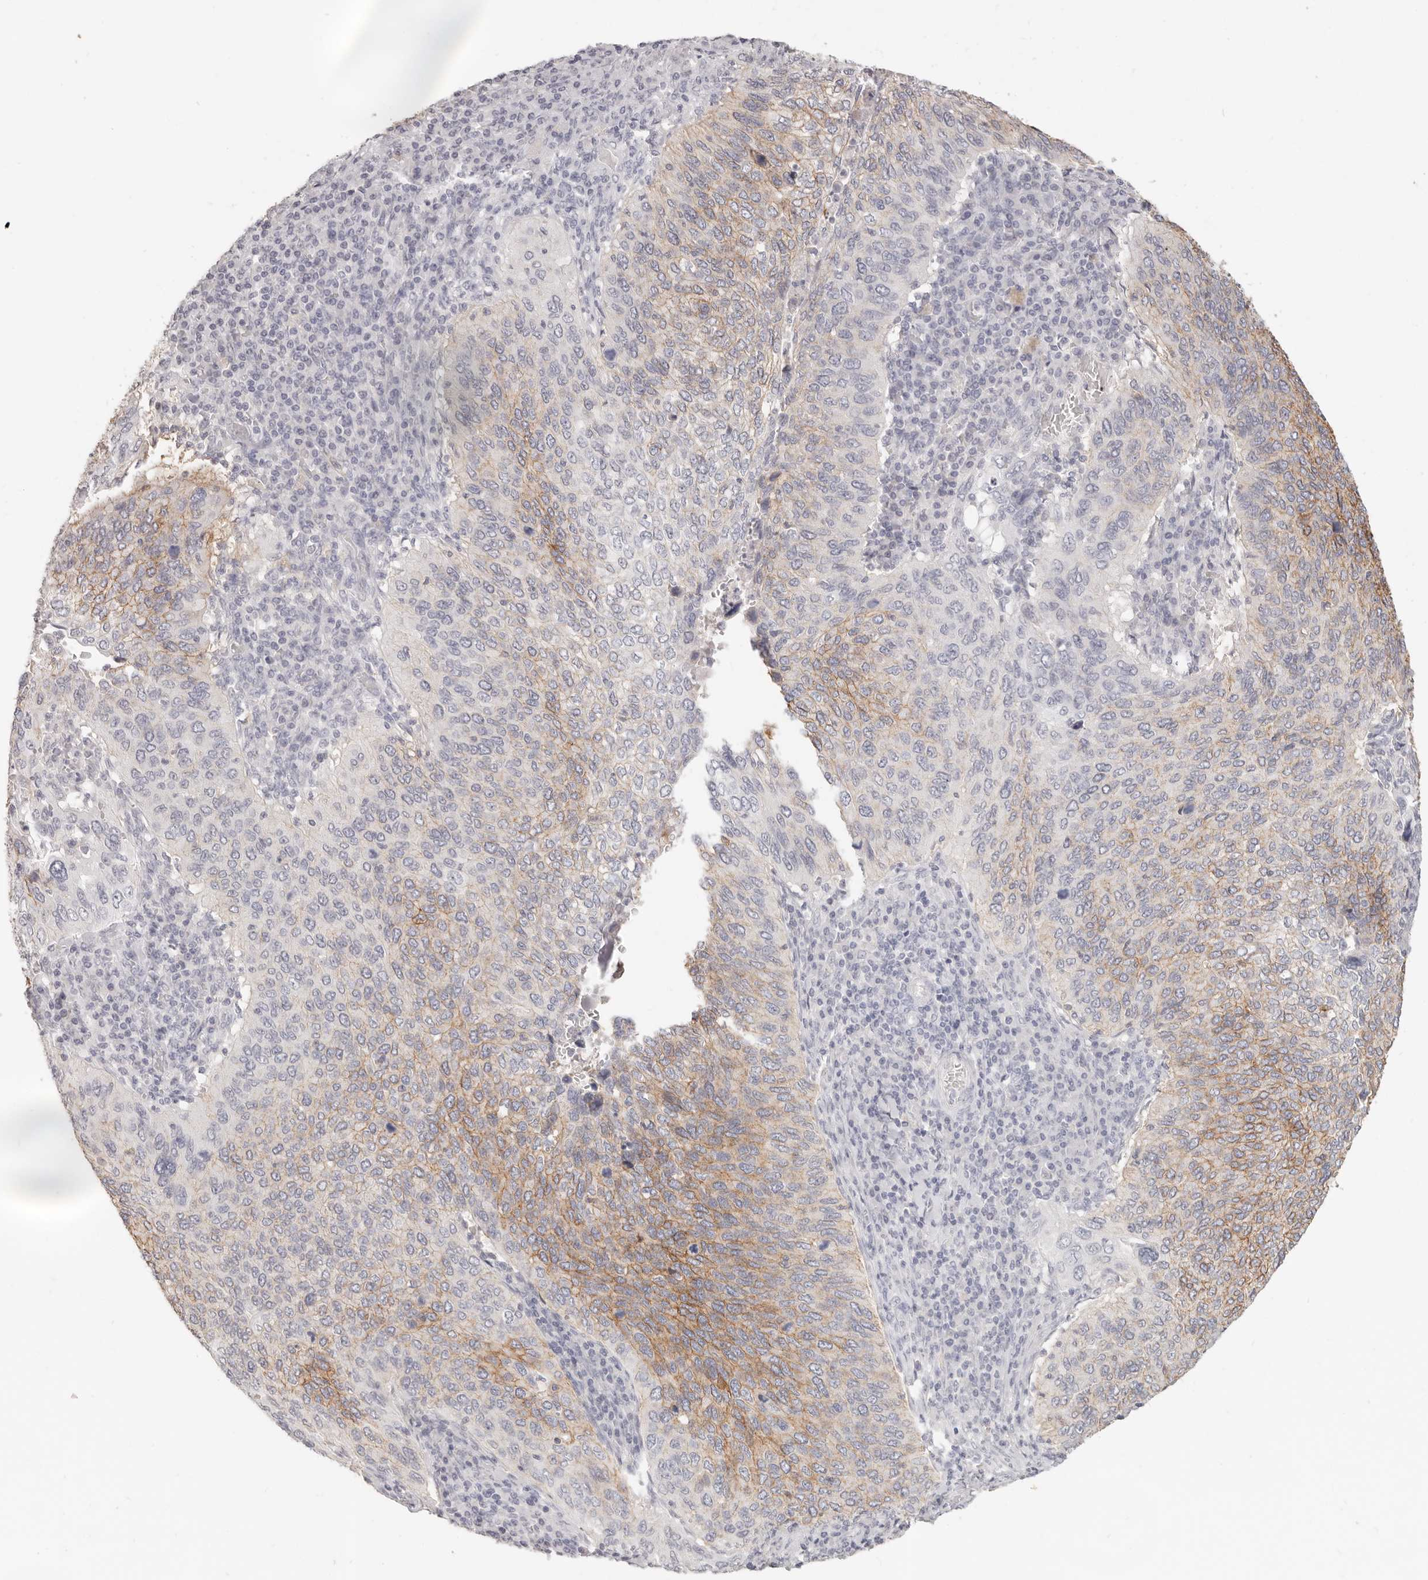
{"staining": {"intensity": "moderate", "quantity": "25%-75%", "location": "cytoplasmic/membranous"}, "tissue": "cervical cancer", "cell_type": "Tumor cells", "image_type": "cancer", "snomed": [{"axis": "morphology", "description": "Squamous cell carcinoma, NOS"}, {"axis": "topography", "description": "Cervix"}], "caption": "A brown stain labels moderate cytoplasmic/membranous expression of a protein in human cervical cancer tumor cells.", "gene": "EPCAM", "patient": {"sex": "female", "age": 38}}